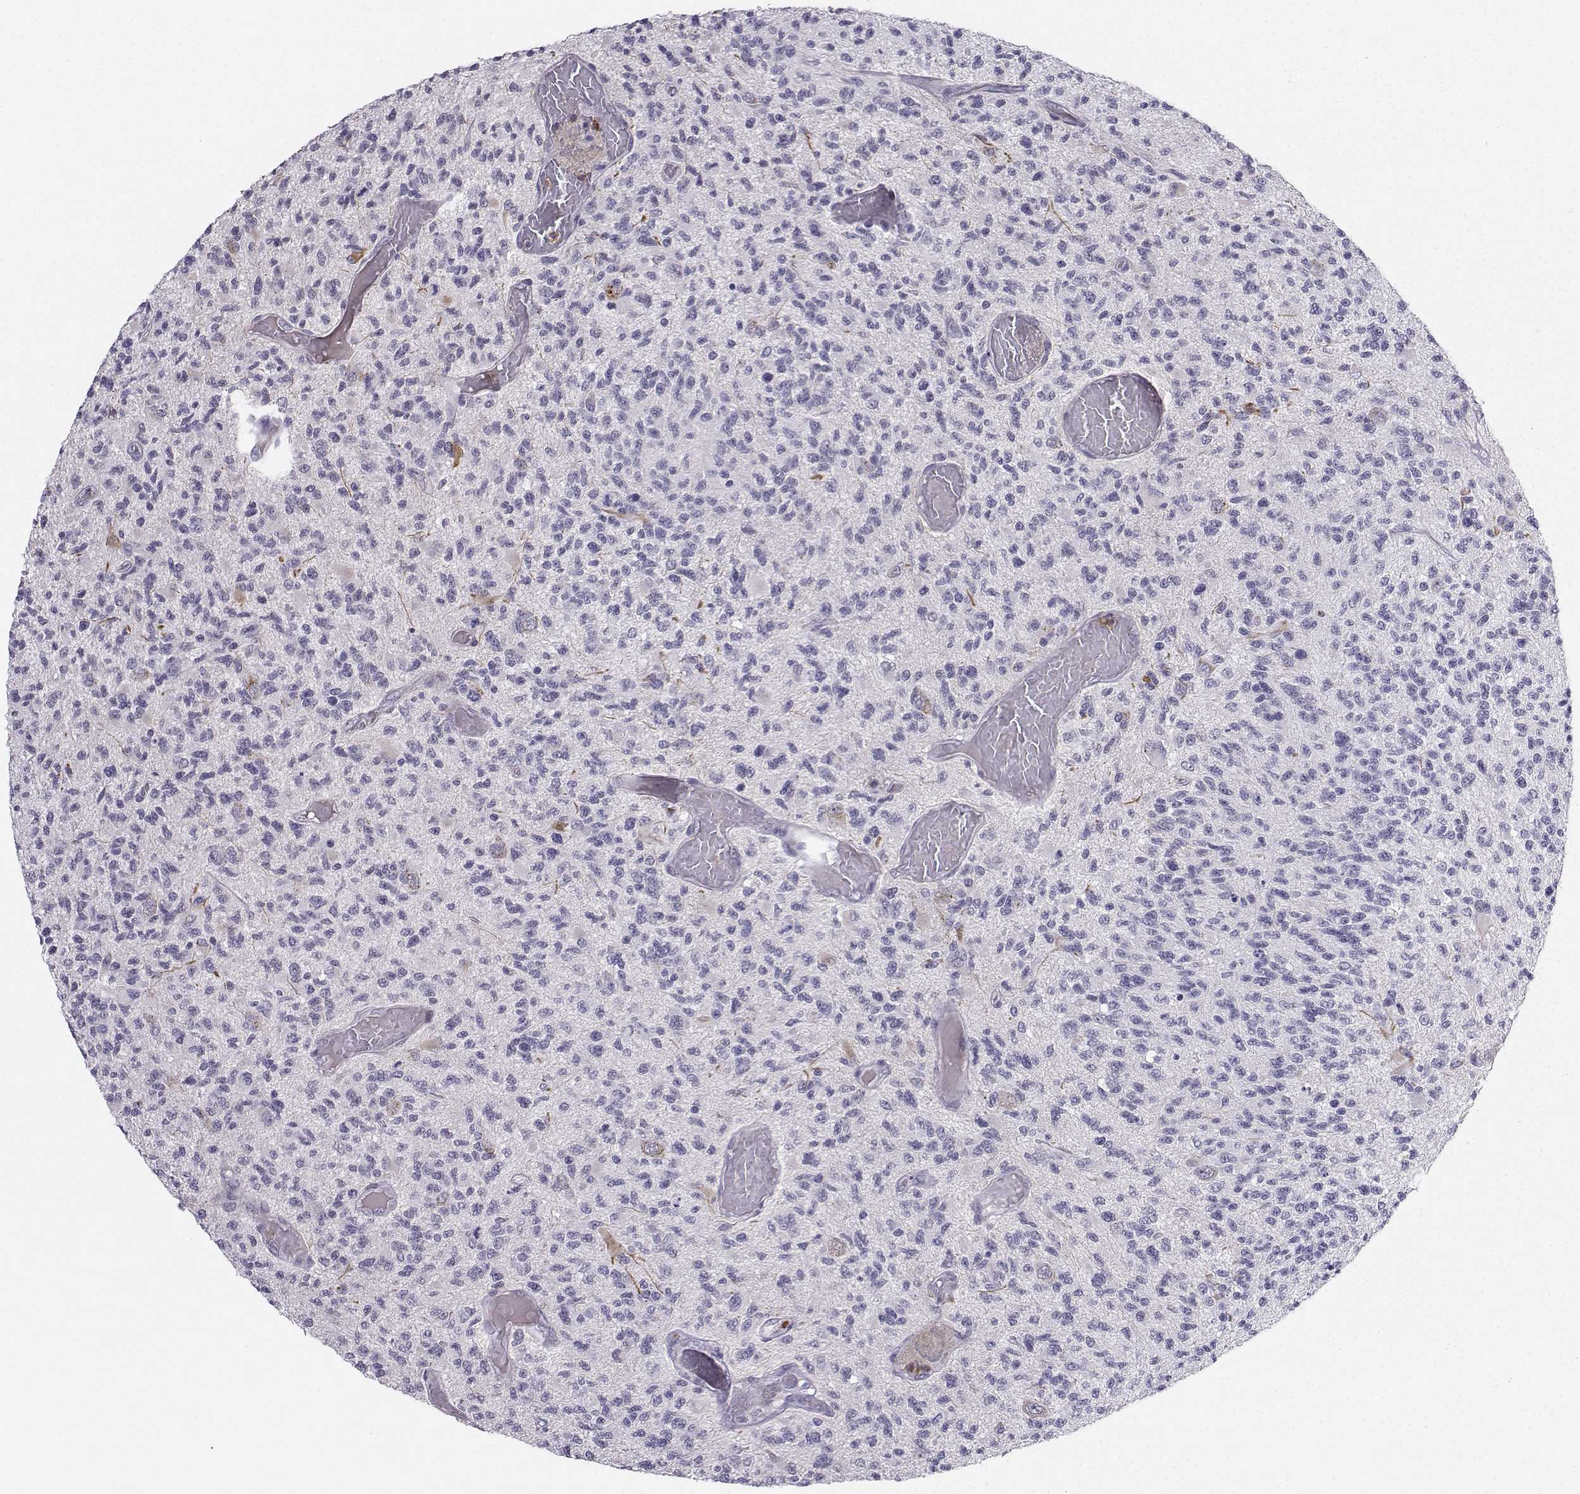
{"staining": {"intensity": "negative", "quantity": "none", "location": "none"}, "tissue": "glioma", "cell_type": "Tumor cells", "image_type": "cancer", "snomed": [{"axis": "morphology", "description": "Glioma, malignant, High grade"}, {"axis": "topography", "description": "Brain"}], "caption": "High power microscopy photomicrograph of an immunohistochemistry photomicrograph of glioma, revealing no significant staining in tumor cells. Brightfield microscopy of immunohistochemistry (IHC) stained with DAB (brown) and hematoxylin (blue), captured at high magnification.", "gene": "CALY", "patient": {"sex": "female", "age": 63}}